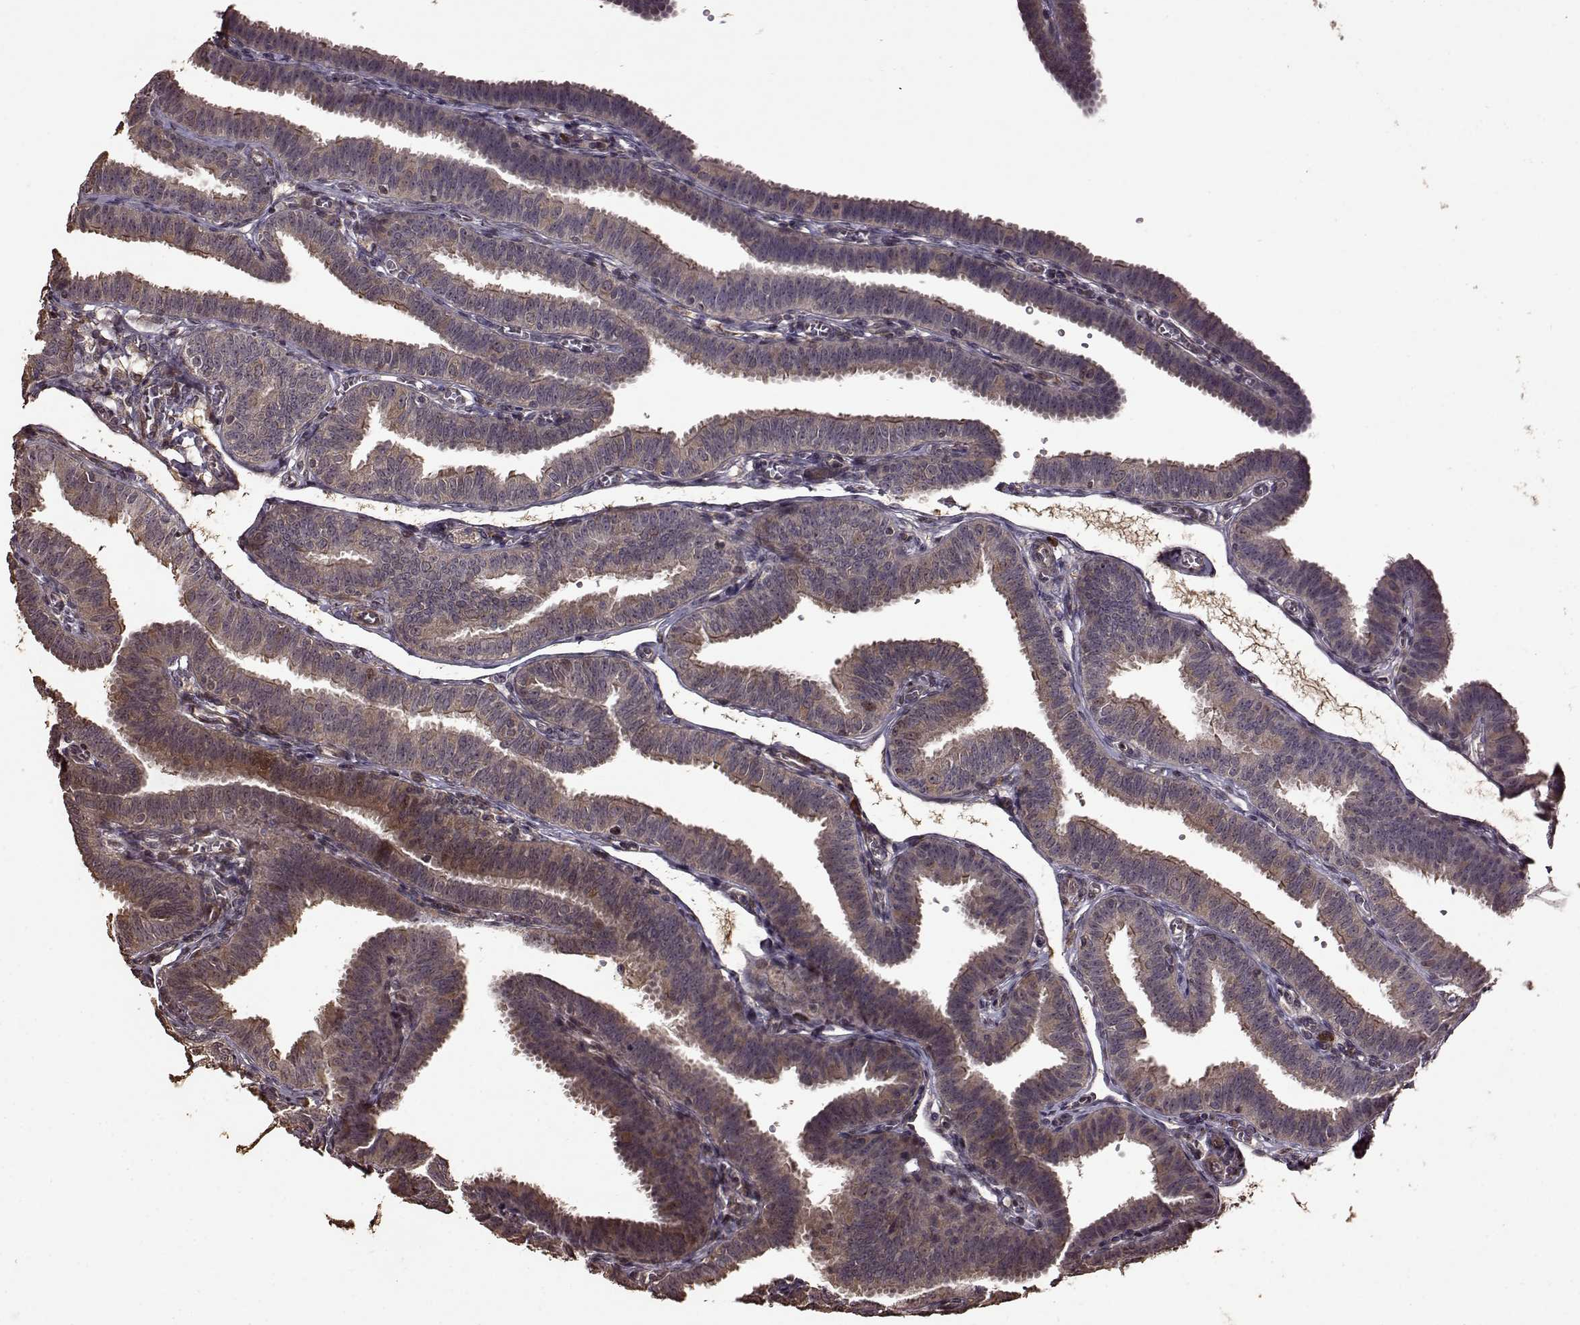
{"staining": {"intensity": "weak", "quantity": ">75%", "location": "cytoplasmic/membranous"}, "tissue": "fallopian tube", "cell_type": "Glandular cells", "image_type": "normal", "snomed": [{"axis": "morphology", "description": "Normal tissue, NOS"}, {"axis": "topography", "description": "Fallopian tube"}], "caption": "A micrograph of fallopian tube stained for a protein demonstrates weak cytoplasmic/membranous brown staining in glandular cells. (brown staining indicates protein expression, while blue staining denotes nuclei).", "gene": "FBXW11", "patient": {"sex": "female", "age": 25}}